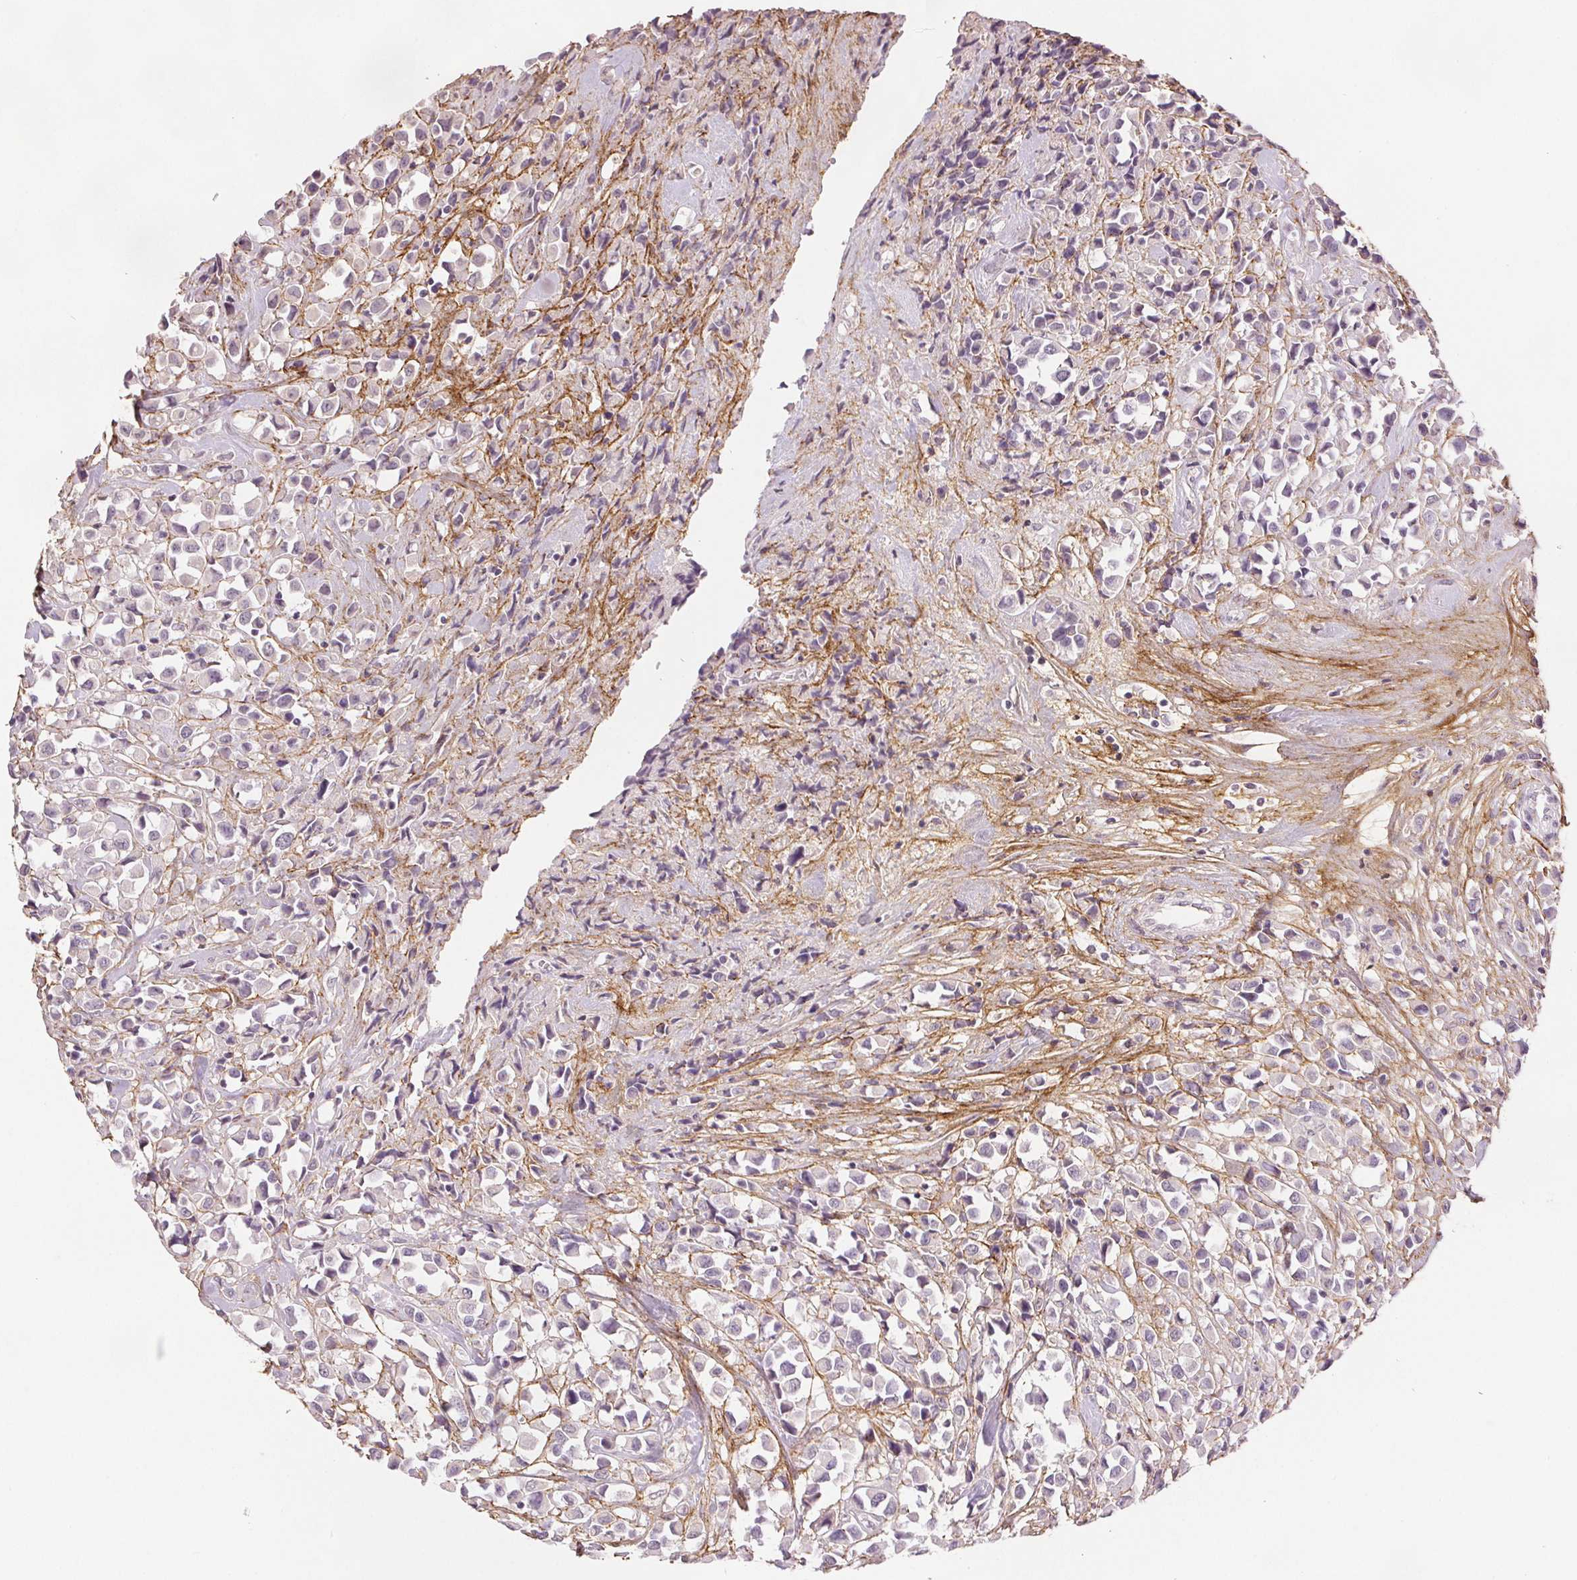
{"staining": {"intensity": "negative", "quantity": "none", "location": "none"}, "tissue": "breast cancer", "cell_type": "Tumor cells", "image_type": "cancer", "snomed": [{"axis": "morphology", "description": "Duct carcinoma"}, {"axis": "topography", "description": "Breast"}], "caption": "This is an immunohistochemistry image of breast cancer. There is no positivity in tumor cells.", "gene": "FBN1", "patient": {"sex": "female", "age": 61}}